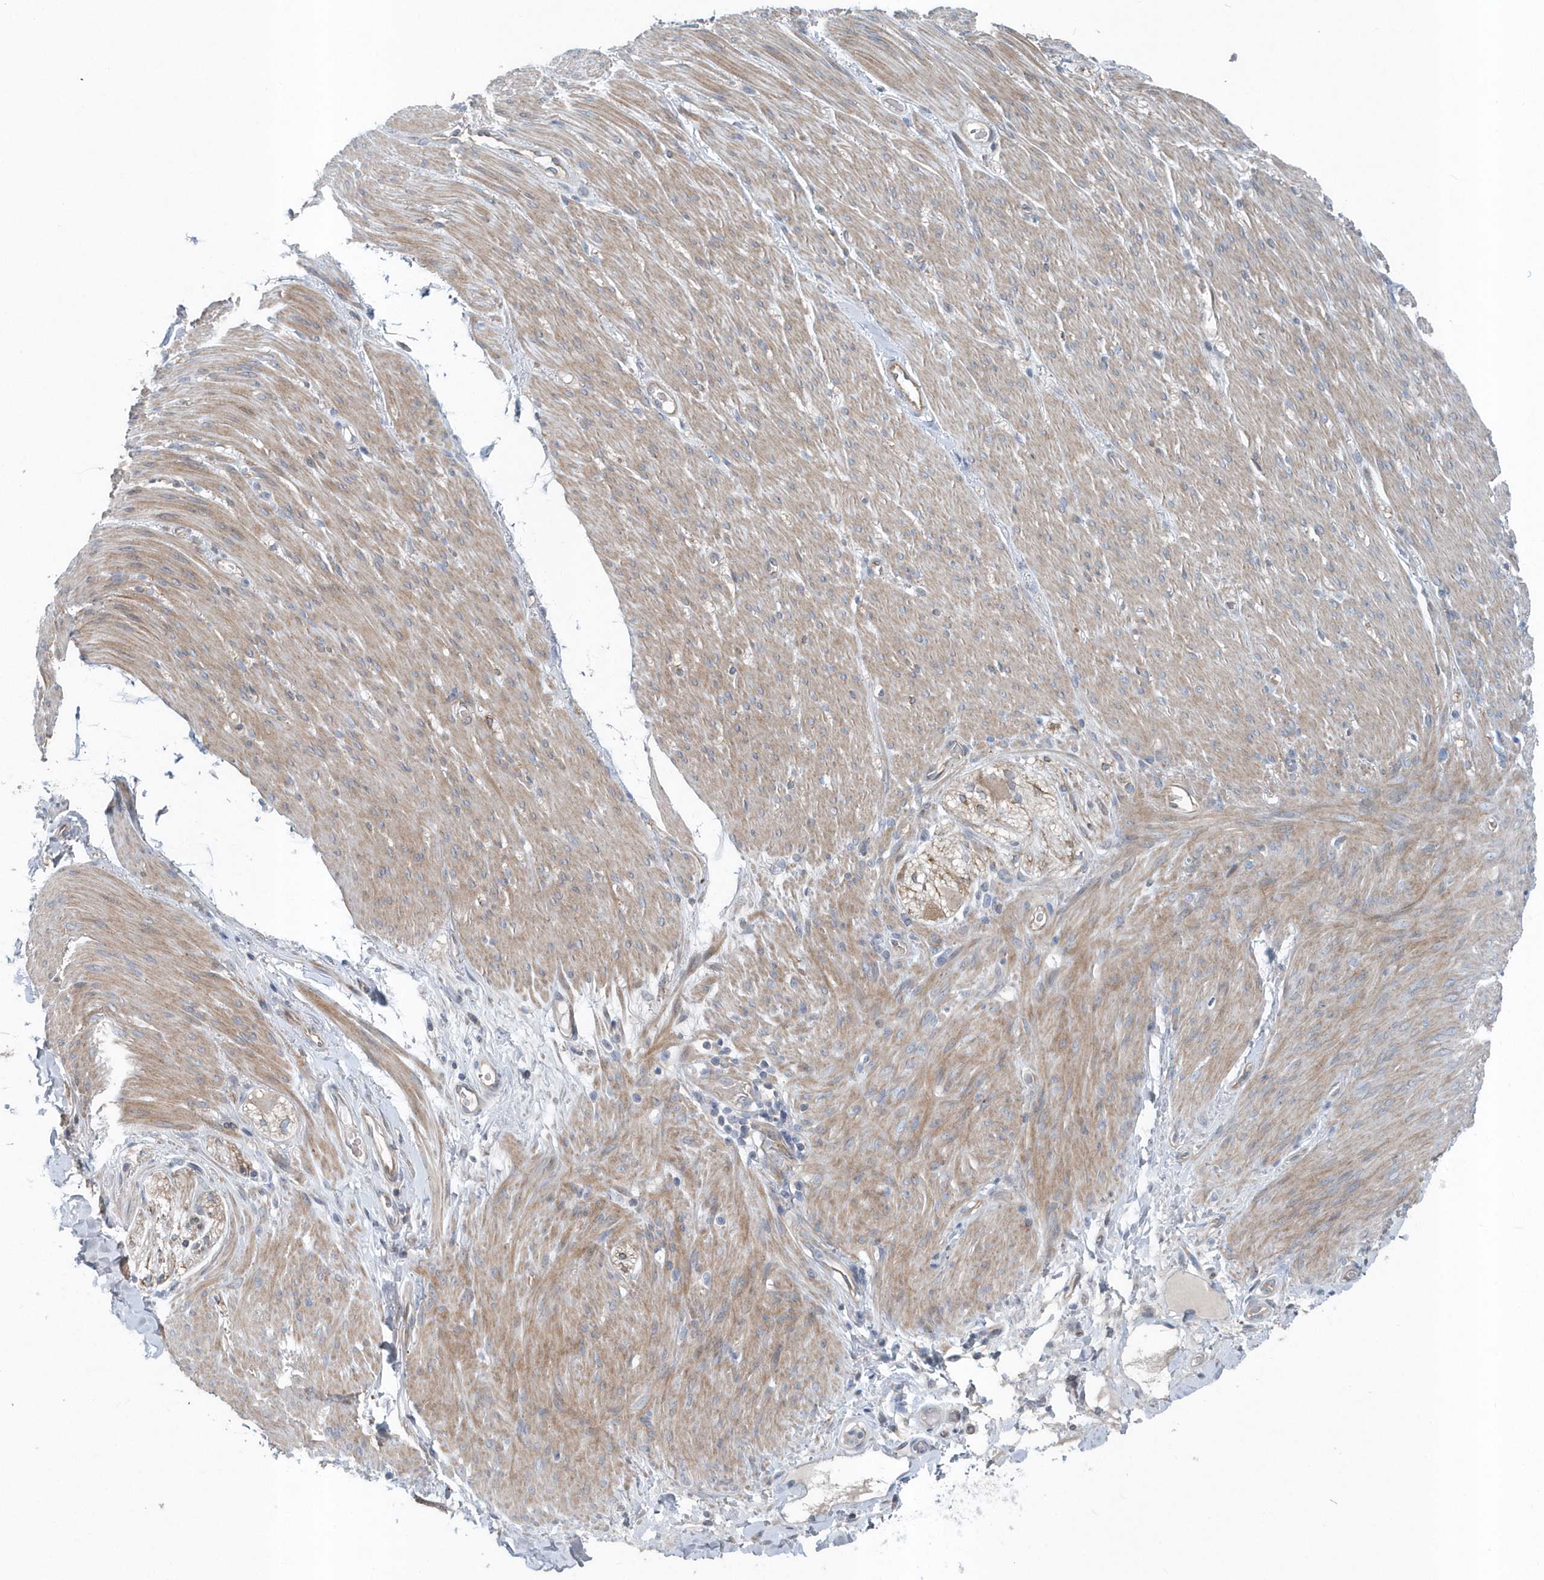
{"staining": {"intensity": "weak", "quantity": "<25%", "location": "cytoplasmic/membranous"}, "tissue": "adipose tissue", "cell_type": "Adipocytes", "image_type": "normal", "snomed": [{"axis": "morphology", "description": "Normal tissue, NOS"}, {"axis": "topography", "description": "Colon"}, {"axis": "topography", "description": "Peripheral nerve tissue"}], "caption": "DAB immunohistochemical staining of normal human adipose tissue displays no significant positivity in adipocytes.", "gene": "MCC", "patient": {"sex": "female", "age": 61}}